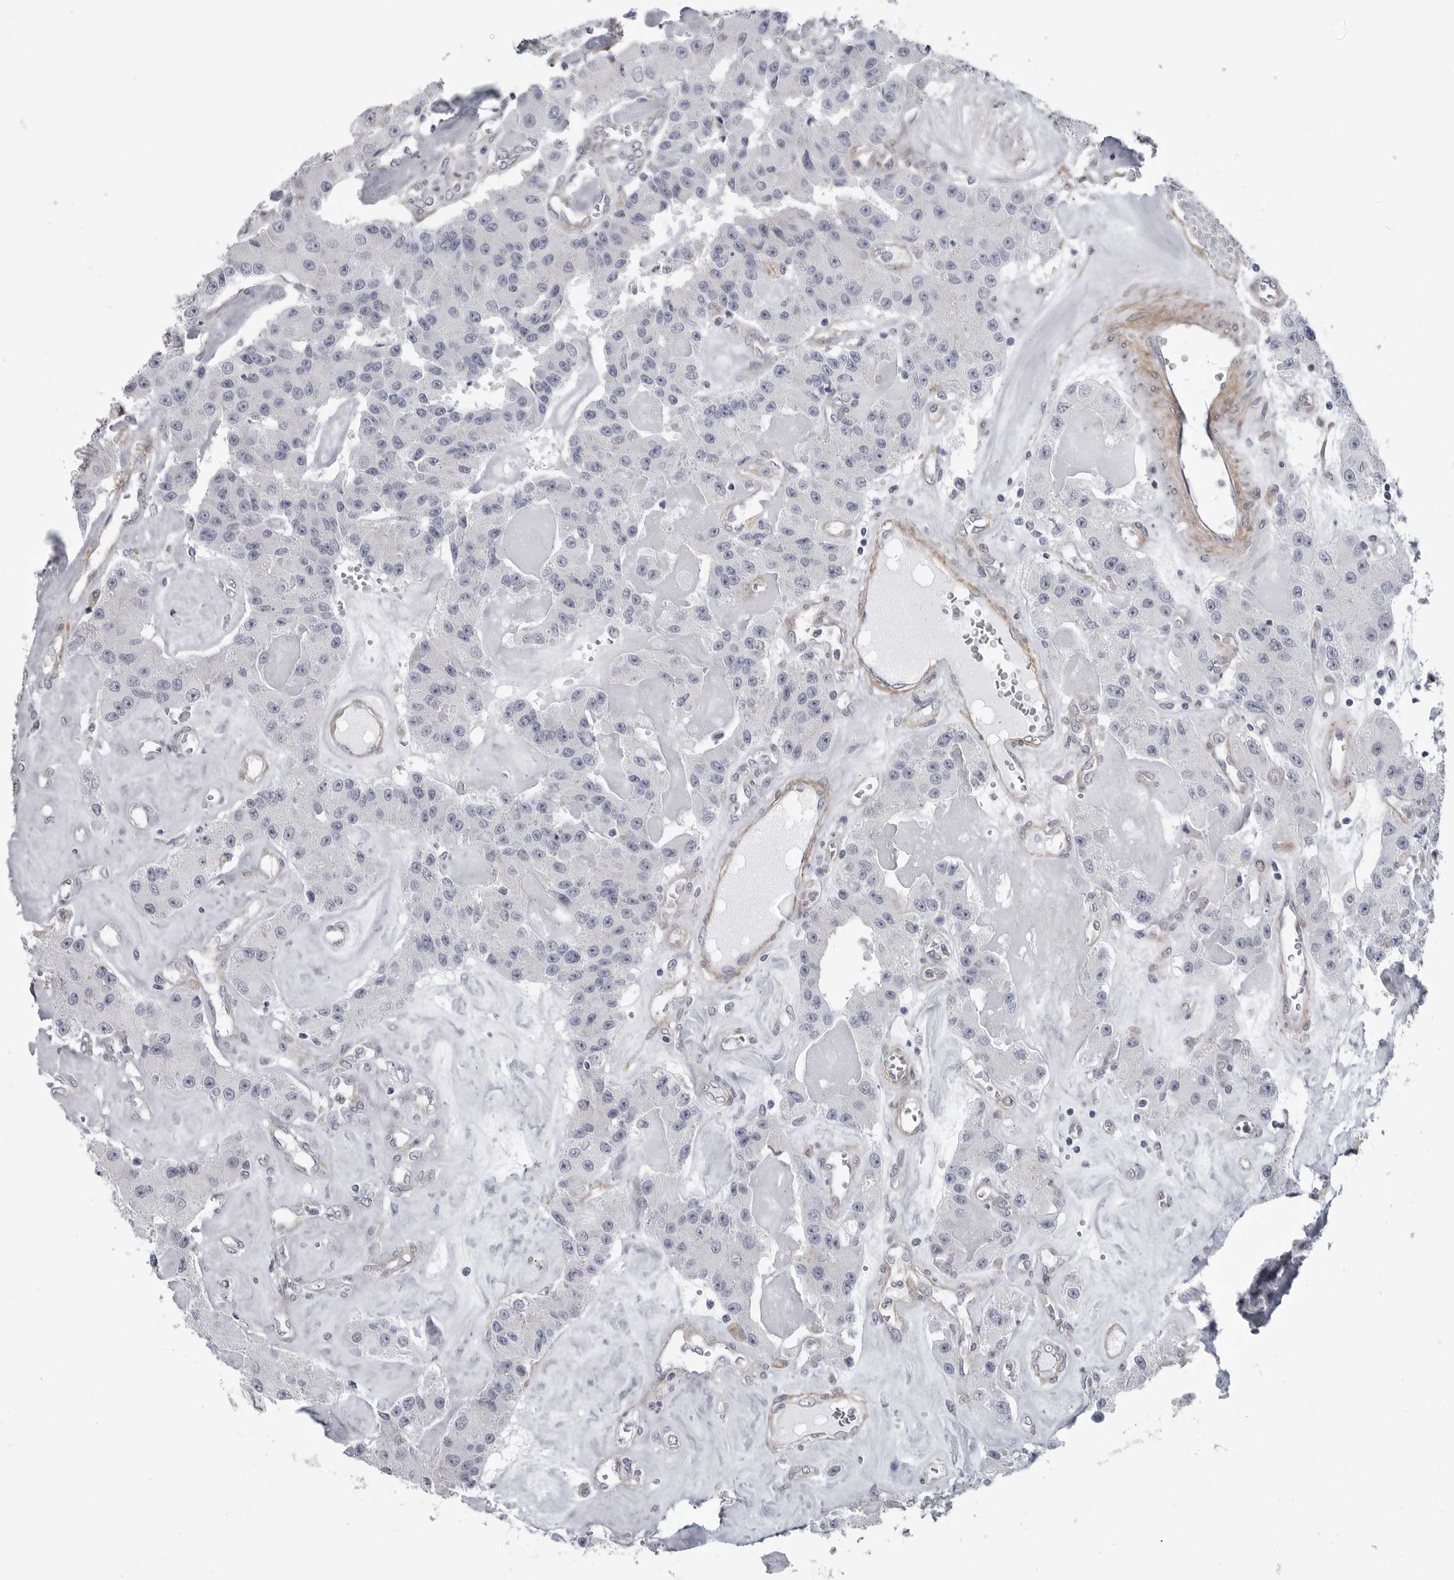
{"staining": {"intensity": "negative", "quantity": "none", "location": "none"}, "tissue": "carcinoid", "cell_type": "Tumor cells", "image_type": "cancer", "snomed": [{"axis": "morphology", "description": "Carcinoid, malignant, NOS"}, {"axis": "topography", "description": "Pancreas"}], "caption": "Carcinoid was stained to show a protein in brown. There is no significant staining in tumor cells. (DAB immunohistochemistry (IHC) with hematoxylin counter stain).", "gene": "SCP2", "patient": {"sex": "male", "age": 41}}